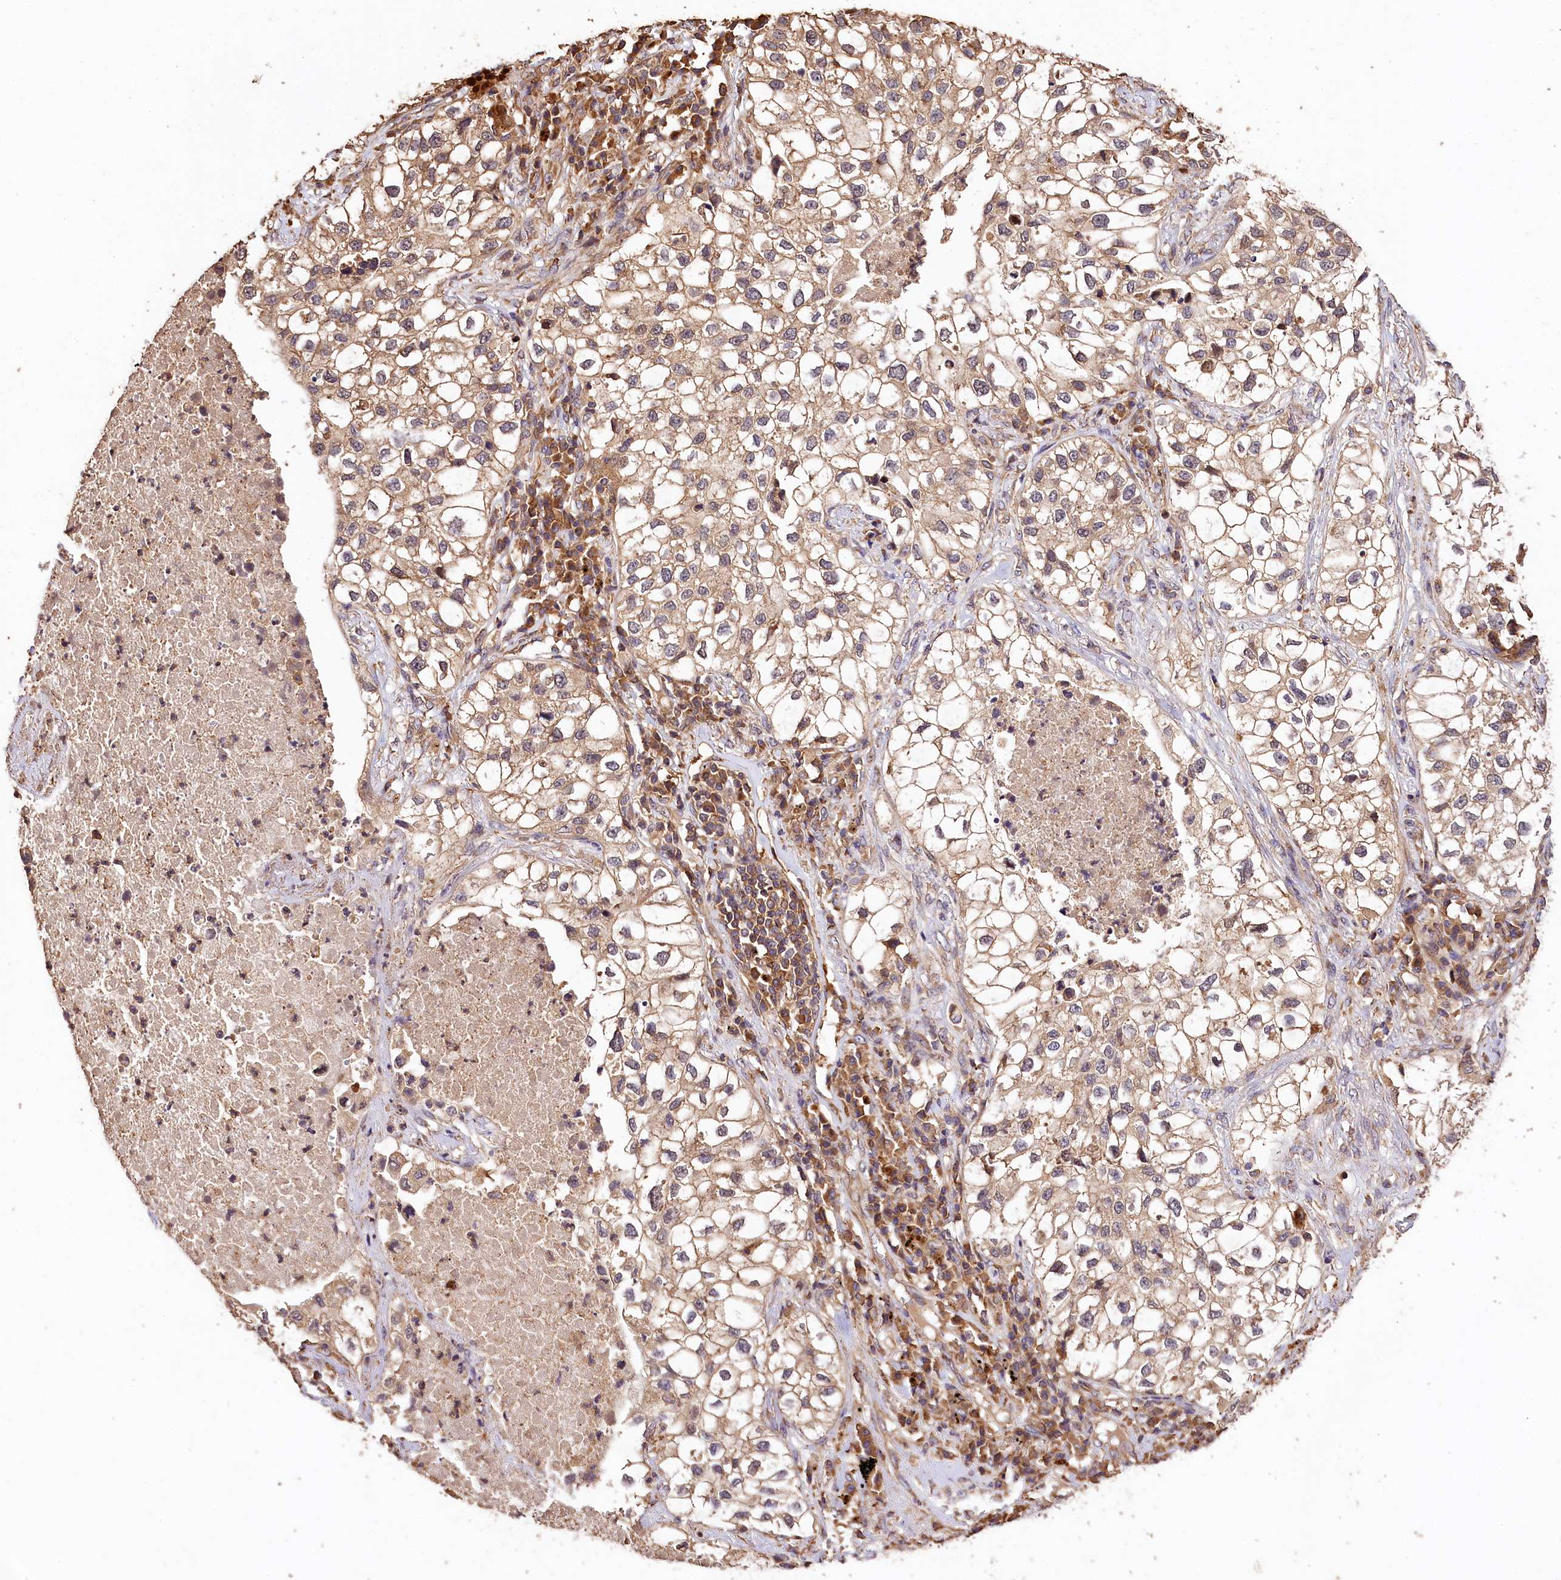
{"staining": {"intensity": "weak", "quantity": "25%-75%", "location": "cytoplasmic/membranous"}, "tissue": "lung cancer", "cell_type": "Tumor cells", "image_type": "cancer", "snomed": [{"axis": "morphology", "description": "Adenocarcinoma, NOS"}, {"axis": "topography", "description": "Lung"}], "caption": "Immunohistochemical staining of lung cancer shows weak cytoplasmic/membranous protein staining in approximately 25%-75% of tumor cells.", "gene": "KPTN", "patient": {"sex": "male", "age": 63}}